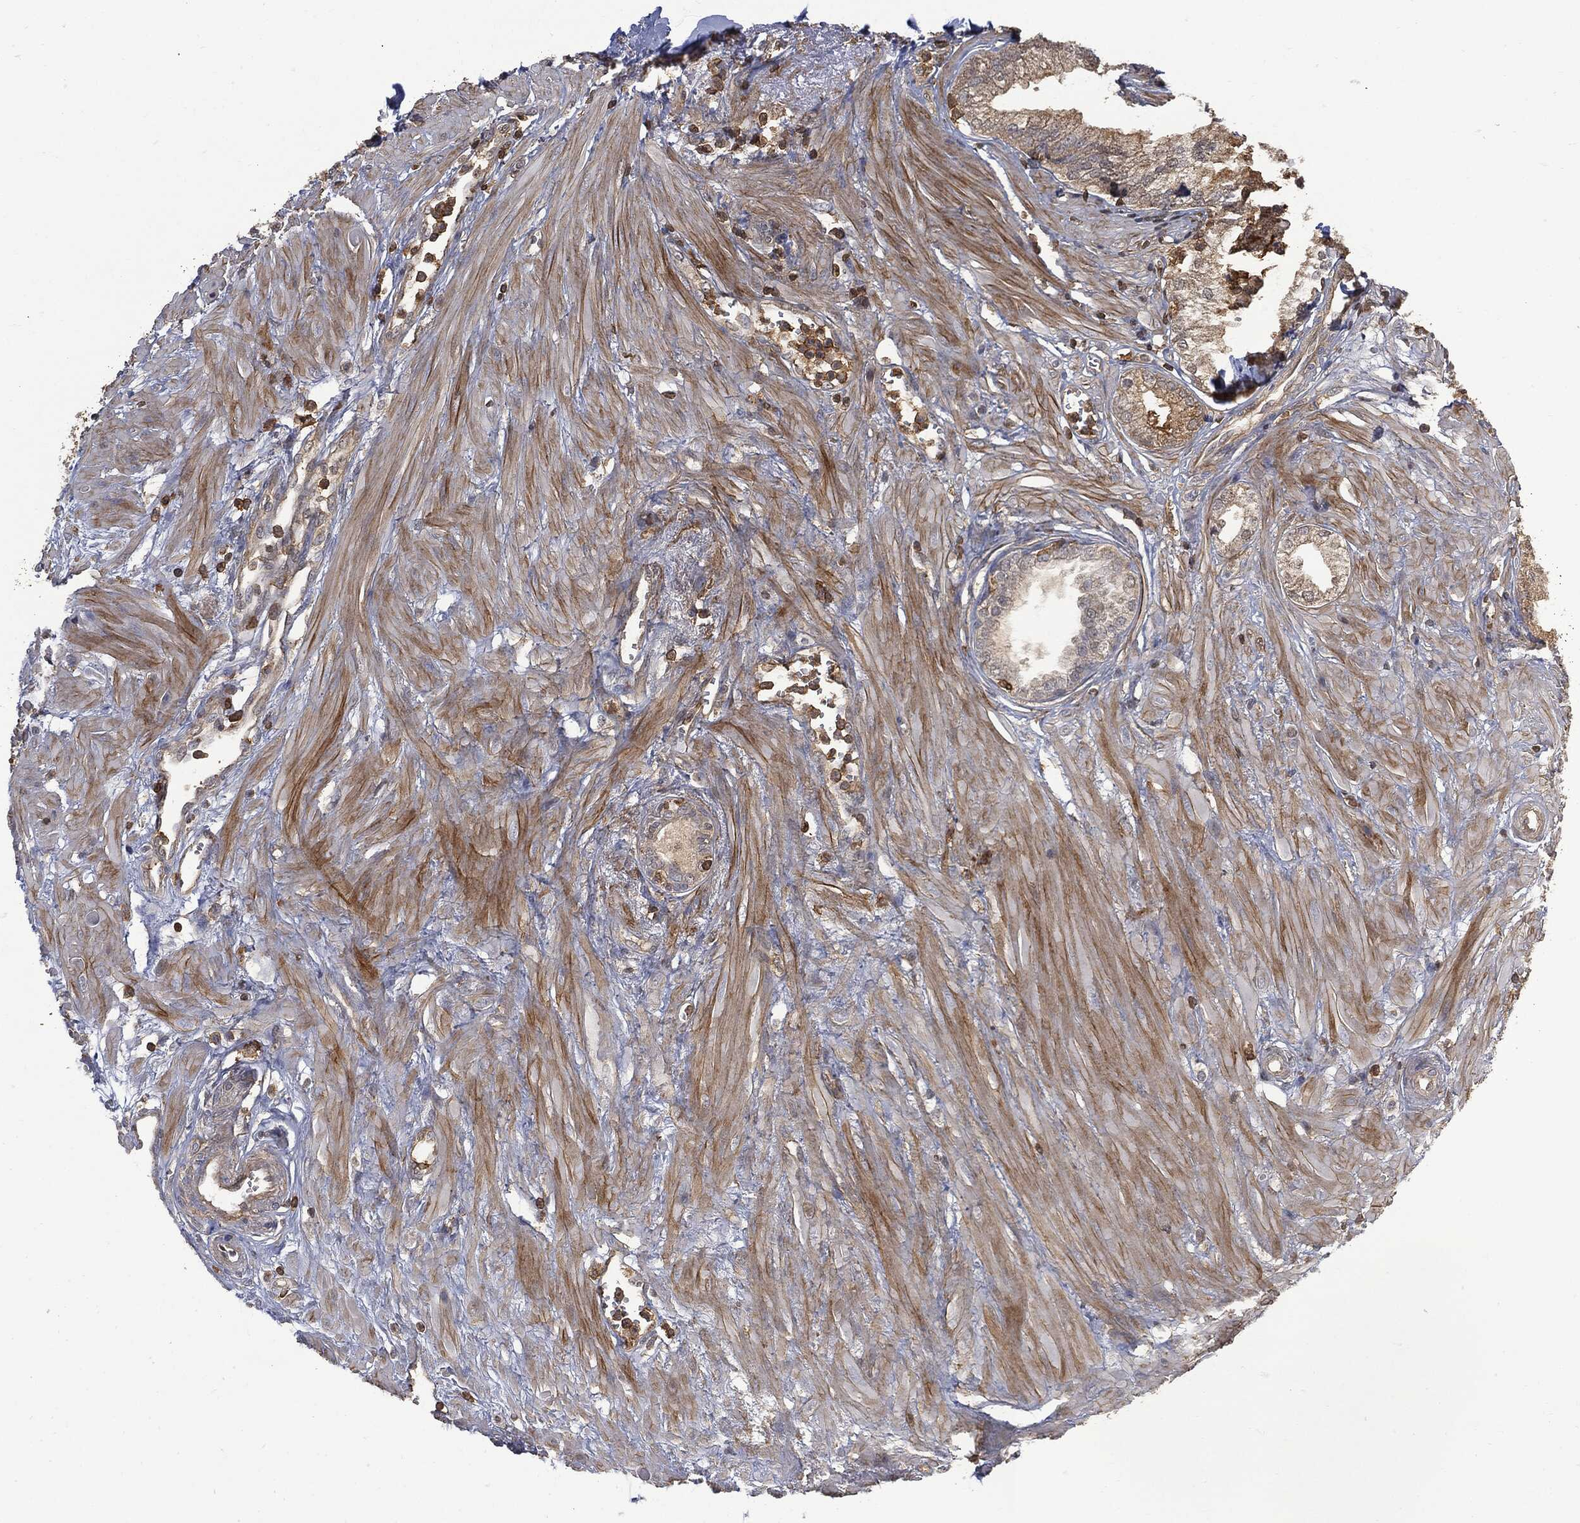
{"staining": {"intensity": "weak", "quantity": "25%-75%", "location": "cytoplasmic/membranous"}, "tissue": "prostate cancer", "cell_type": "Tumor cells", "image_type": "cancer", "snomed": [{"axis": "morphology", "description": "Adenocarcinoma, NOS"}, {"axis": "topography", "description": "Prostate and seminal vesicle, NOS"}, {"axis": "topography", "description": "Prostate"}], "caption": "An image of human prostate adenocarcinoma stained for a protein demonstrates weak cytoplasmic/membranous brown staining in tumor cells.", "gene": "PSMB10", "patient": {"sex": "male", "age": 79}}